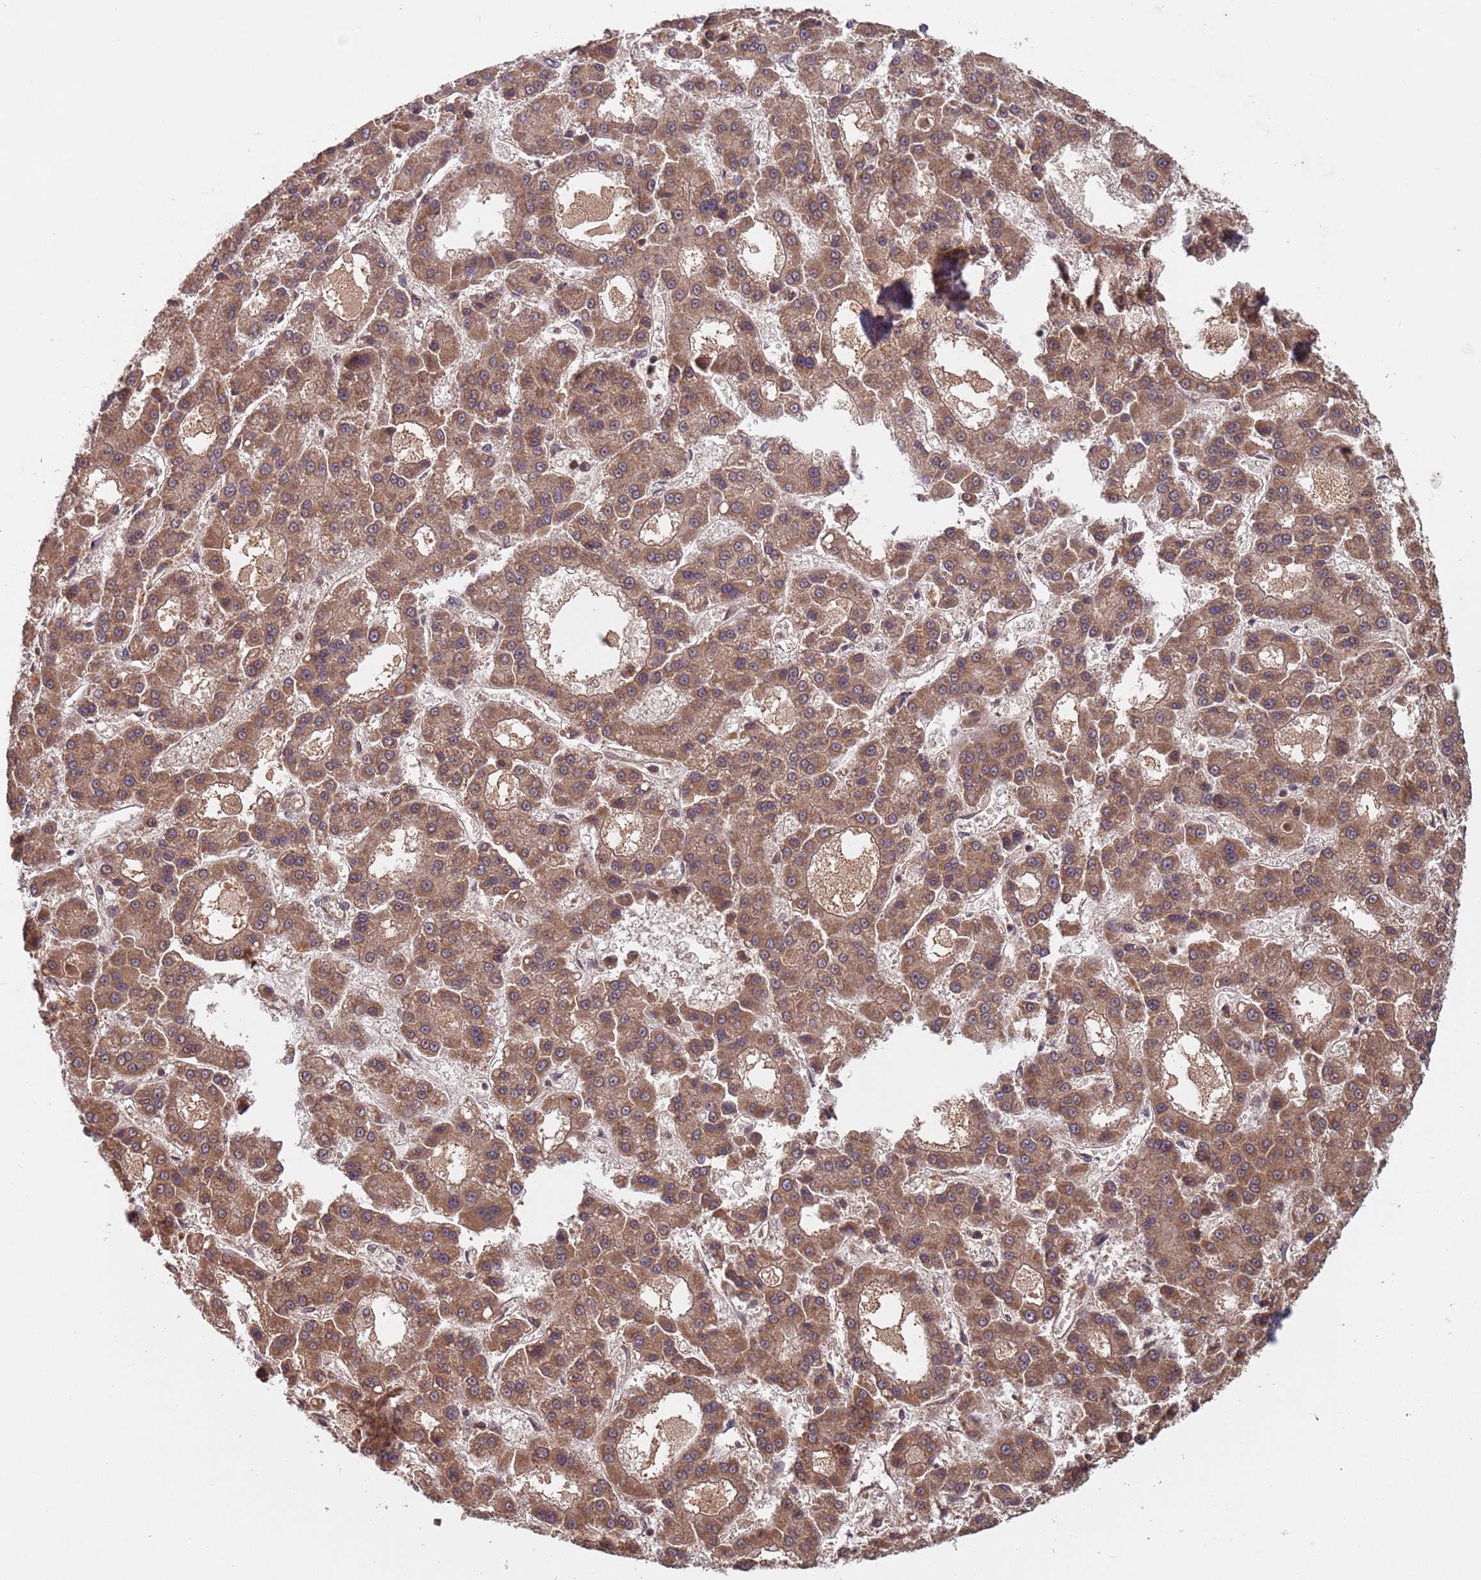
{"staining": {"intensity": "moderate", "quantity": ">75%", "location": "cytoplasmic/membranous"}, "tissue": "liver cancer", "cell_type": "Tumor cells", "image_type": "cancer", "snomed": [{"axis": "morphology", "description": "Carcinoma, Hepatocellular, NOS"}, {"axis": "topography", "description": "Liver"}], "caption": "Human hepatocellular carcinoma (liver) stained with a brown dye displays moderate cytoplasmic/membranous positive expression in about >75% of tumor cells.", "gene": "ERI1", "patient": {"sex": "male", "age": 70}}